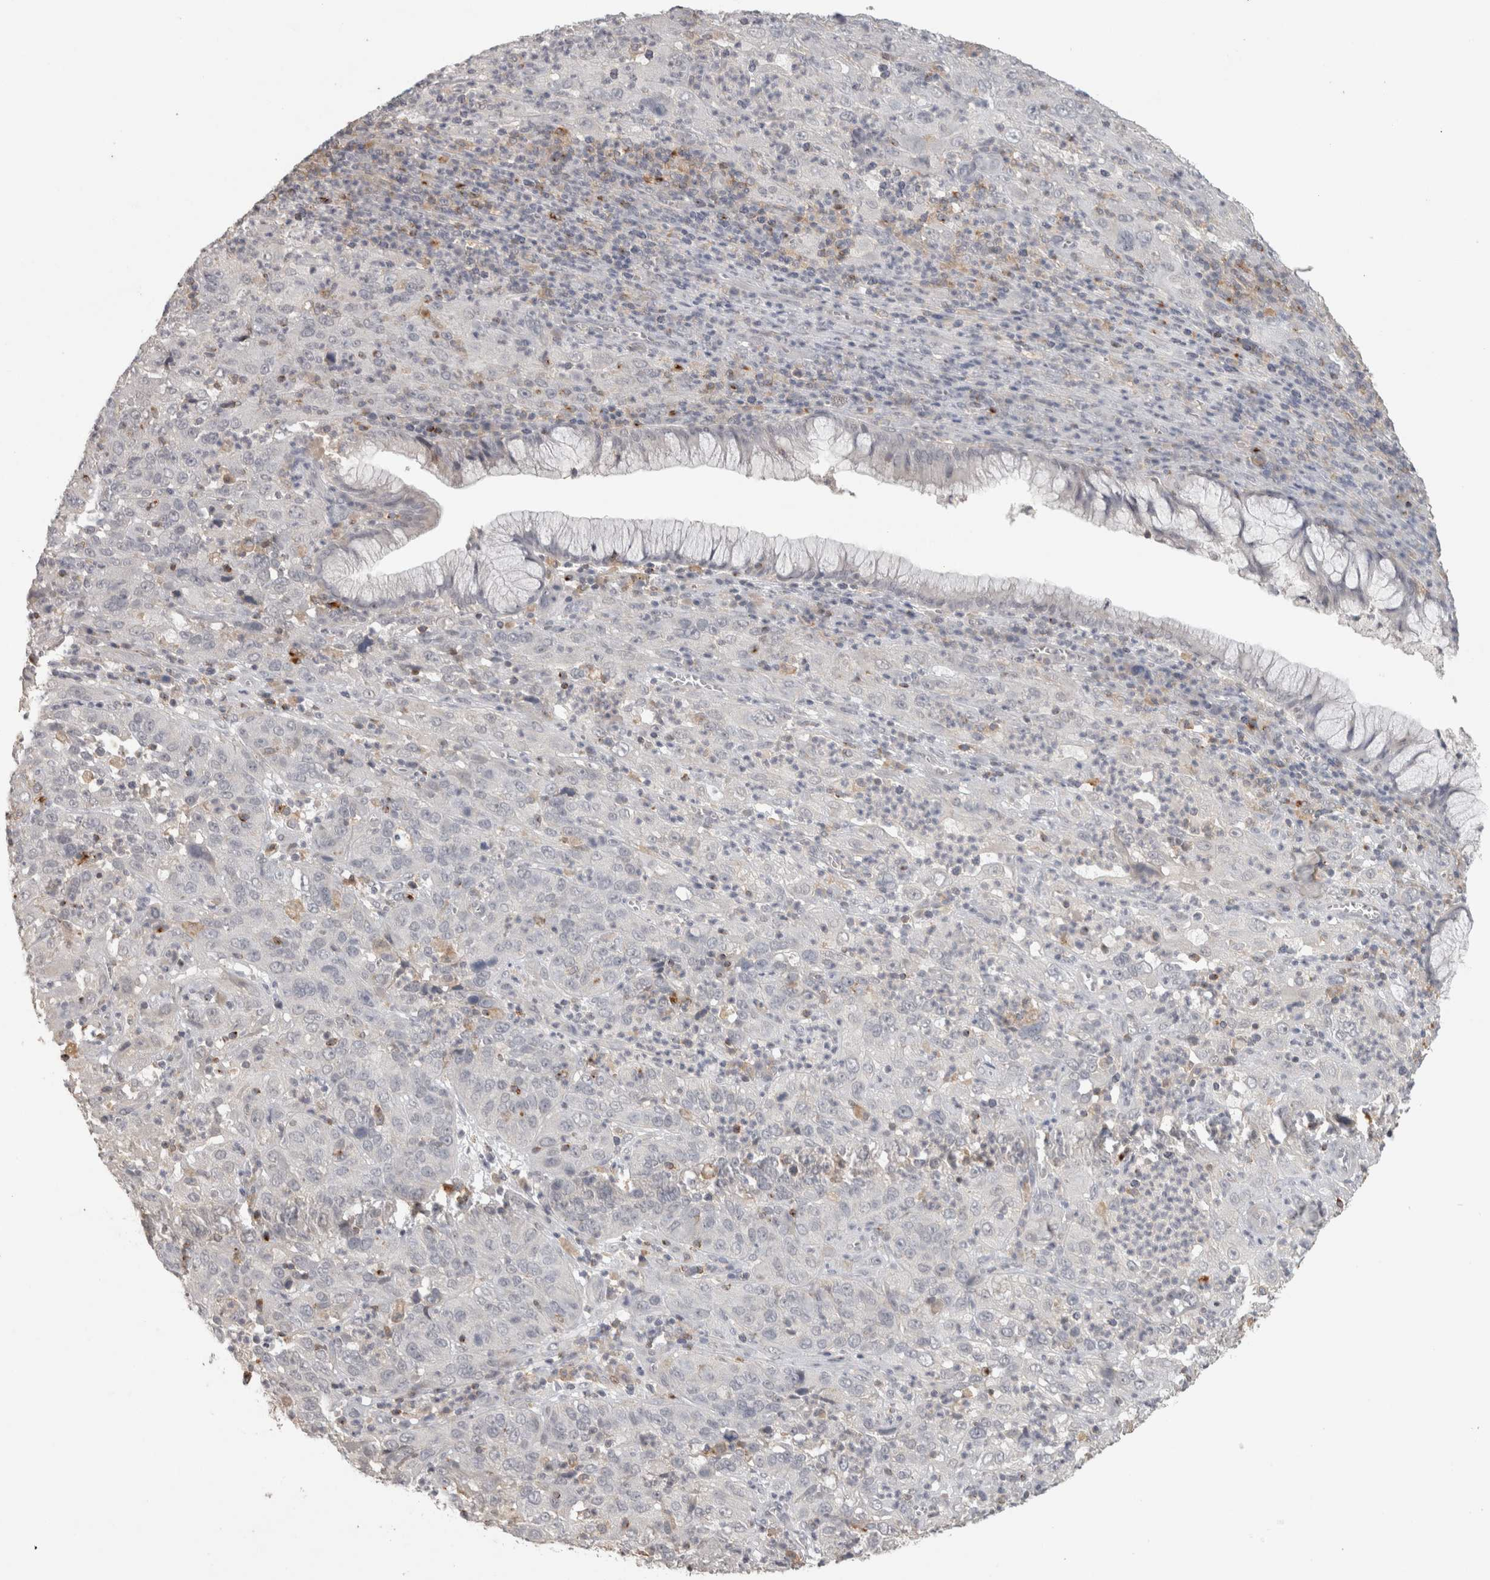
{"staining": {"intensity": "negative", "quantity": "none", "location": "none"}, "tissue": "cervical cancer", "cell_type": "Tumor cells", "image_type": "cancer", "snomed": [{"axis": "morphology", "description": "Squamous cell carcinoma, NOS"}, {"axis": "topography", "description": "Cervix"}], "caption": "Human cervical cancer stained for a protein using immunohistochemistry exhibits no positivity in tumor cells.", "gene": "HAVCR2", "patient": {"sex": "female", "age": 32}}